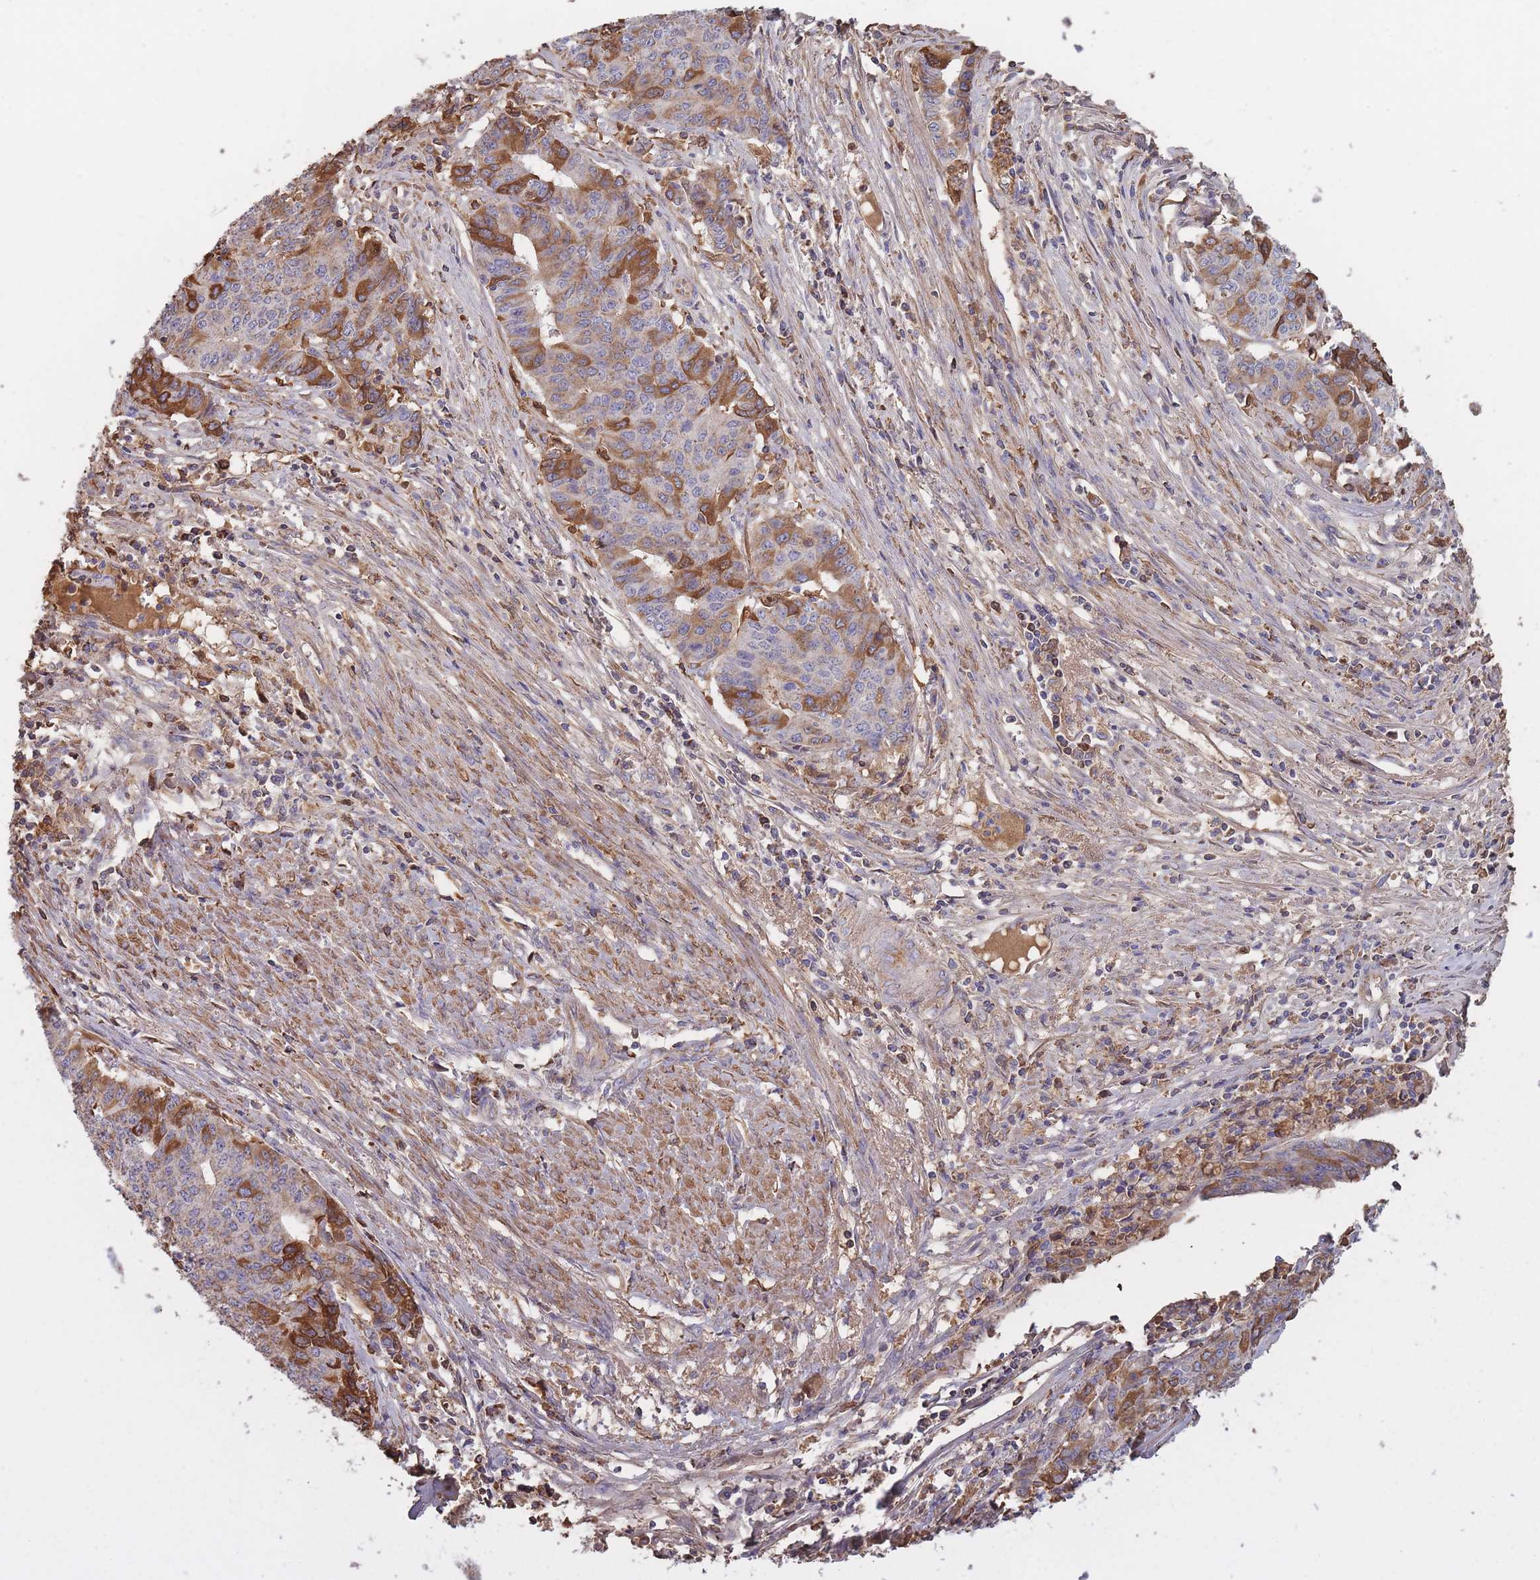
{"staining": {"intensity": "moderate", "quantity": "25%-75%", "location": "cytoplasmic/membranous"}, "tissue": "endometrial cancer", "cell_type": "Tumor cells", "image_type": "cancer", "snomed": [{"axis": "morphology", "description": "Adenocarcinoma, NOS"}, {"axis": "topography", "description": "Endometrium"}], "caption": "Immunohistochemistry (IHC) micrograph of neoplastic tissue: human endometrial adenocarcinoma stained using immunohistochemistry shows medium levels of moderate protein expression localized specifically in the cytoplasmic/membranous of tumor cells, appearing as a cytoplasmic/membranous brown color.", "gene": "KAT2A", "patient": {"sex": "female", "age": 59}}